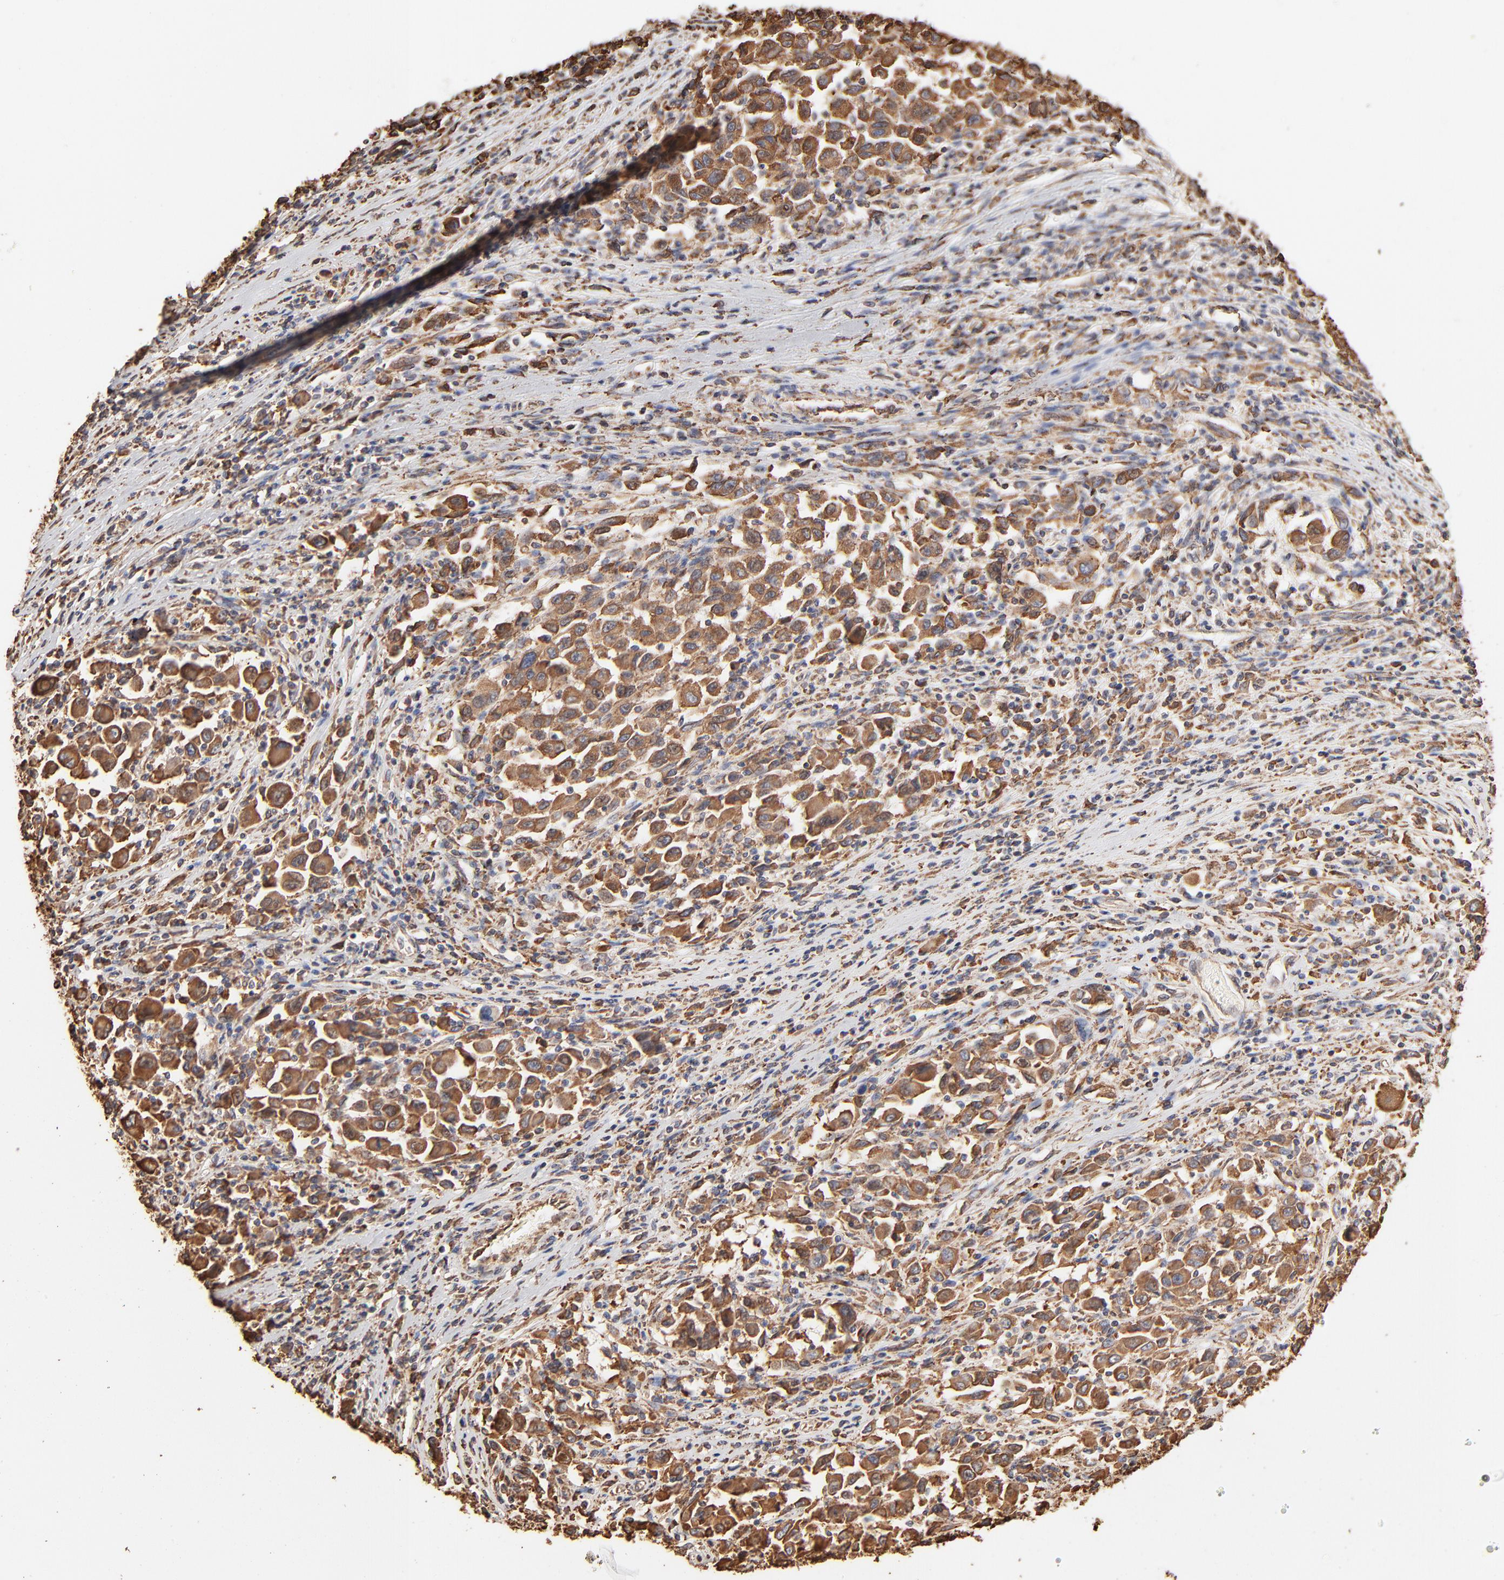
{"staining": {"intensity": "moderate", "quantity": ">75%", "location": "cytoplasmic/membranous"}, "tissue": "melanoma", "cell_type": "Tumor cells", "image_type": "cancer", "snomed": [{"axis": "morphology", "description": "Malignant melanoma, Metastatic site"}, {"axis": "topography", "description": "Lymph node"}], "caption": "Immunohistochemical staining of malignant melanoma (metastatic site) exhibits moderate cytoplasmic/membranous protein staining in approximately >75% of tumor cells.", "gene": "PDIA3", "patient": {"sex": "male", "age": 61}}